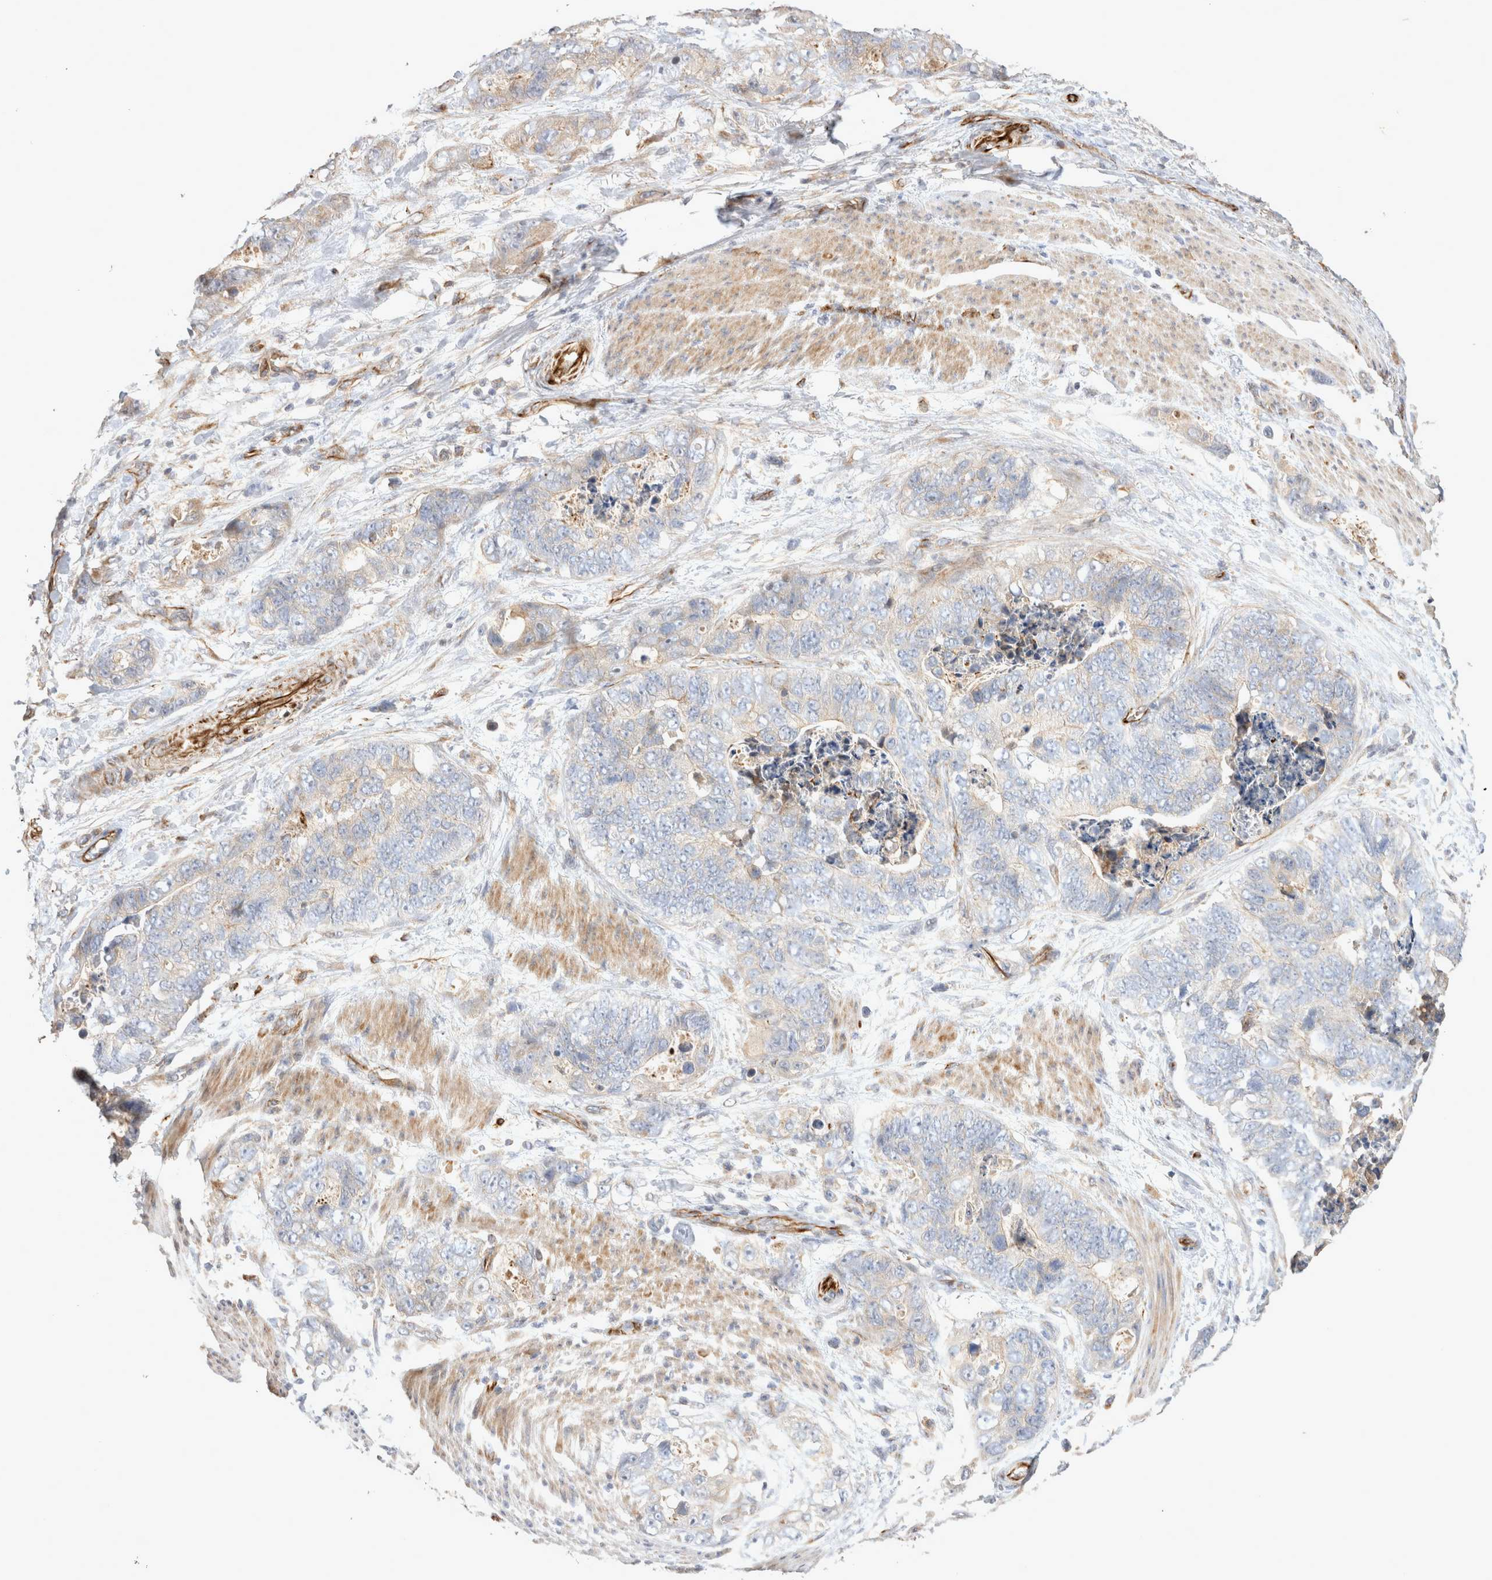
{"staining": {"intensity": "weak", "quantity": "<25%", "location": "cytoplasmic/membranous"}, "tissue": "stomach cancer", "cell_type": "Tumor cells", "image_type": "cancer", "snomed": [{"axis": "morphology", "description": "Normal tissue, NOS"}, {"axis": "morphology", "description": "Adenocarcinoma, NOS"}, {"axis": "topography", "description": "Stomach"}], "caption": "Immunohistochemistry (IHC) histopathology image of neoplastic tissue: stomach adenocarcinoma stained with DAB (3,3'-diaminobenzidine) shows no significant protein staining in tumor cells.", "gene": "NMU", "patient": {"sex": "female", "age": 89}}